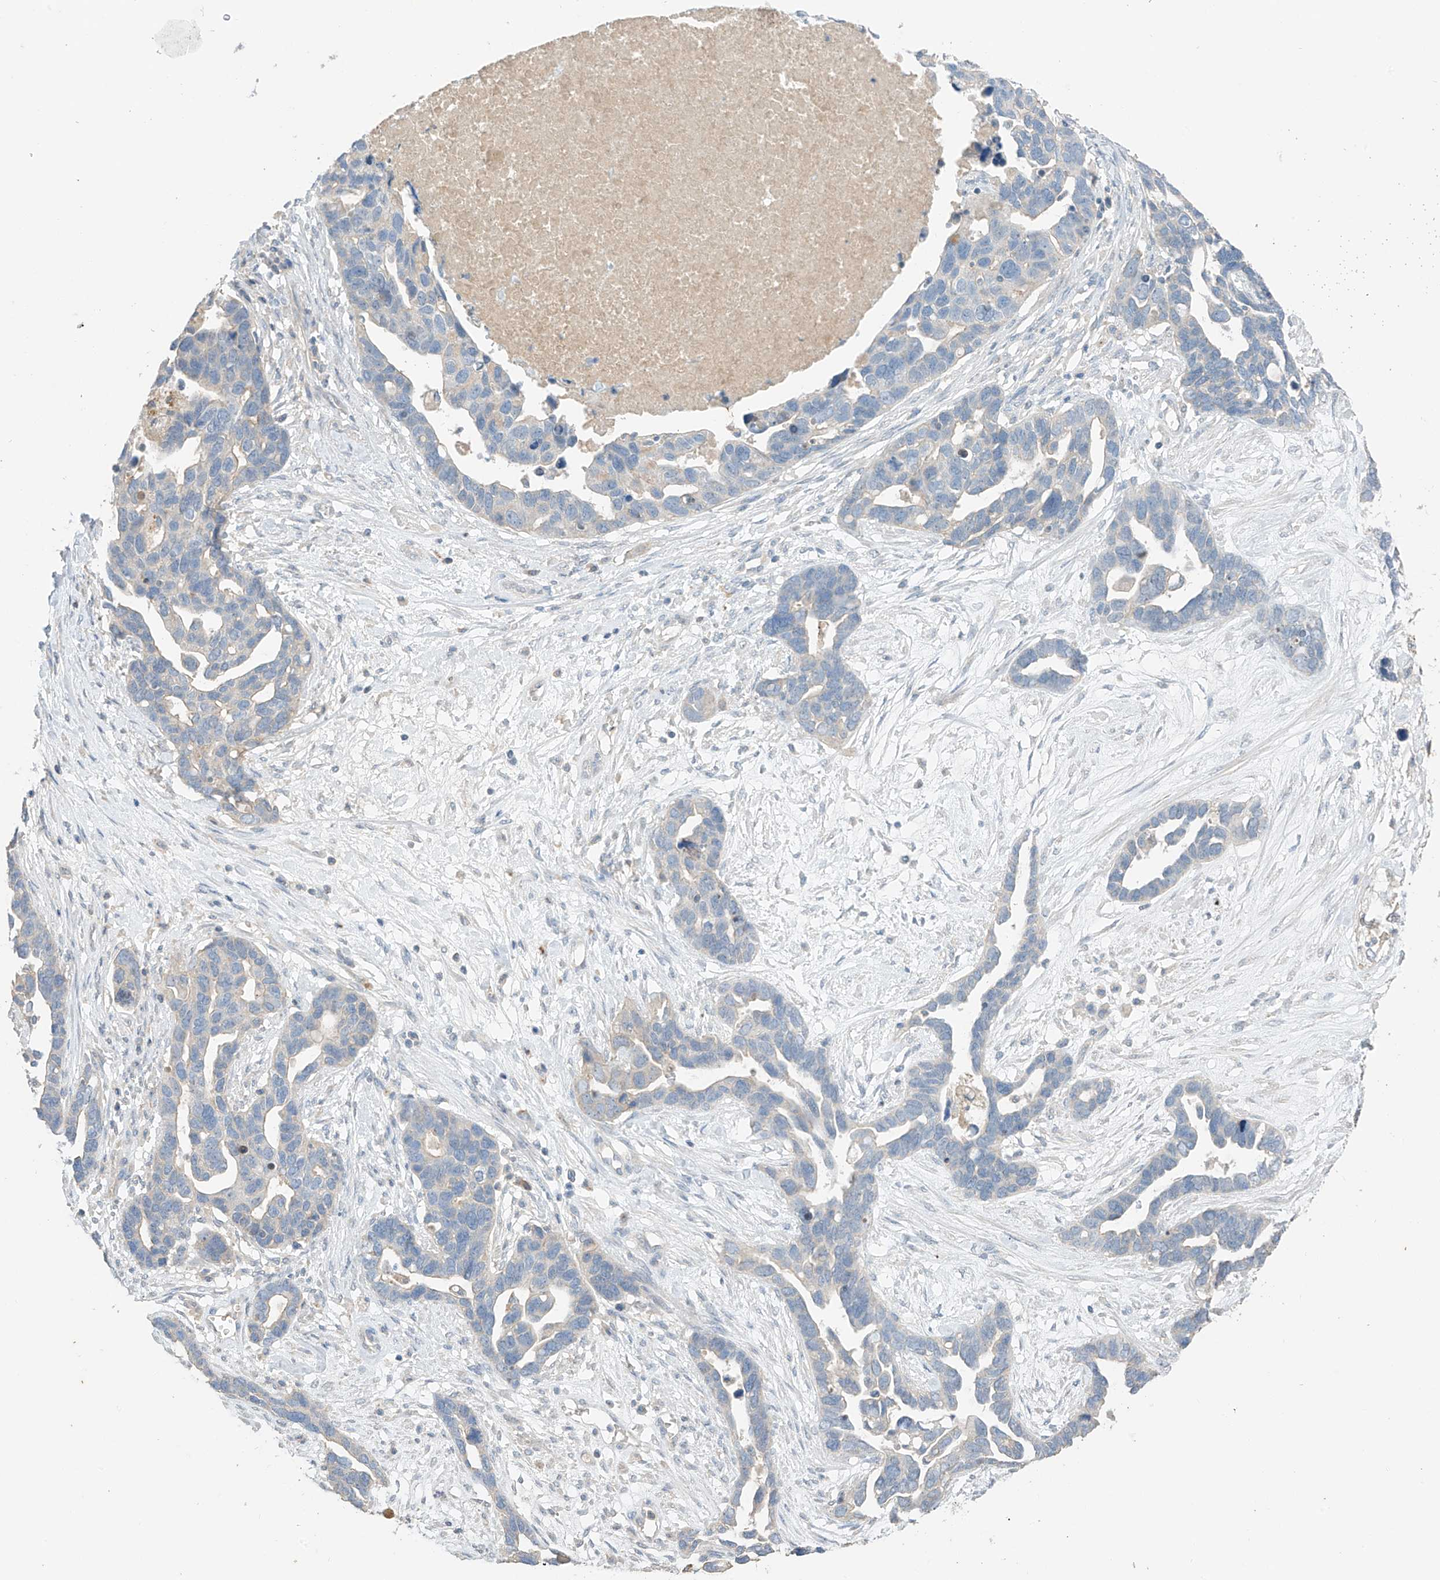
{"staining": {"intensity": "negative", "quantity": "none", "location": "none"}, "tissue": "ovarian cancer", "cell_type": "Tumor cells", "image_type": "cancer", "snomed": [{"axis": "morphology", "description": "Cystadenocarcinoma, serous, NOS"}, {"axis": "topography", "description": "Ovary"}], "caption": "Tumor cells are negative for brown protein staining in ovarian cancer.", "gene": "CAPN13", "patient": {"sex": "female", "age": 54}}